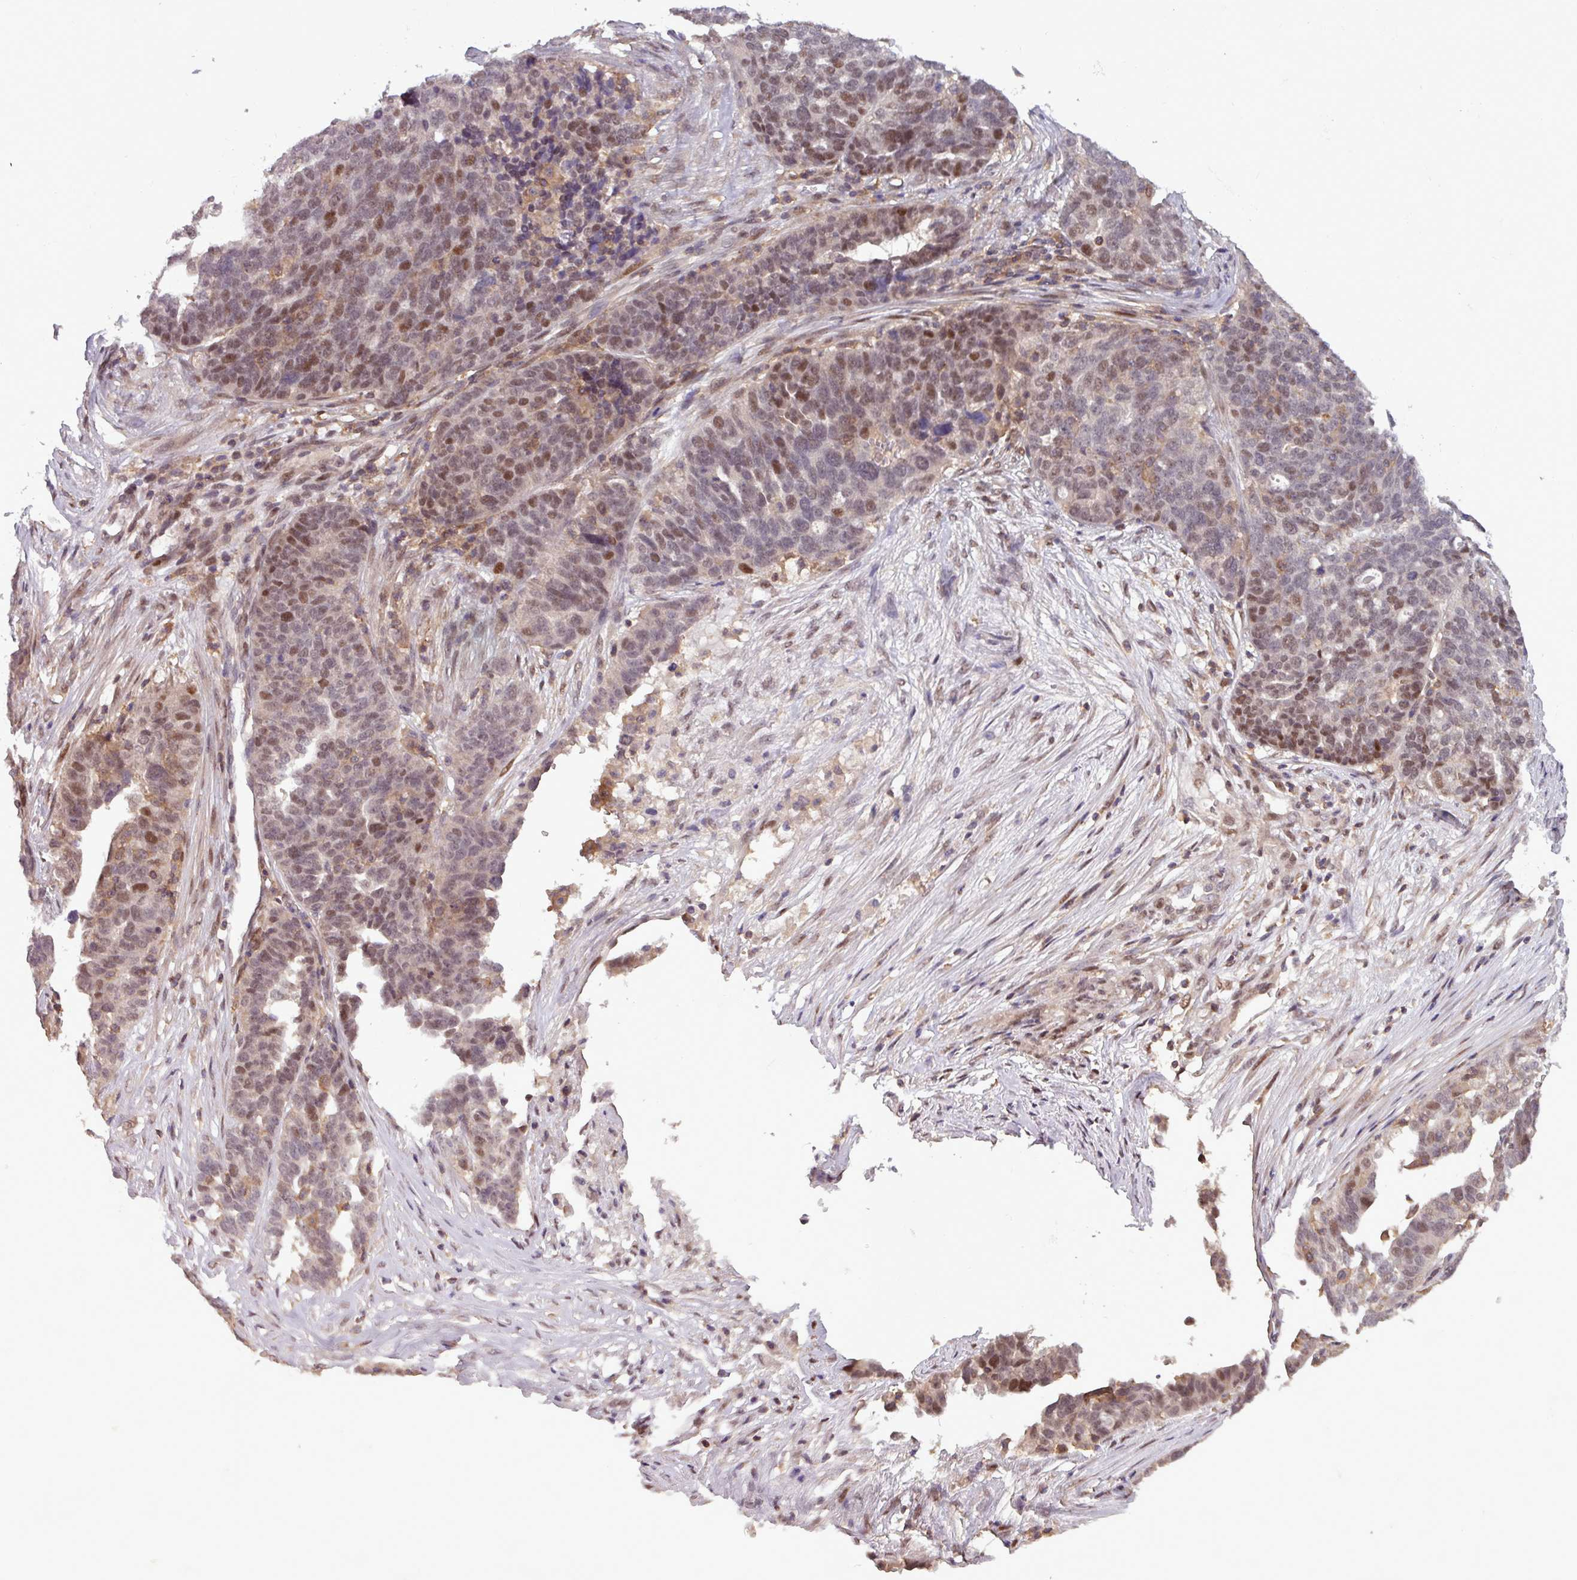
{"staining": {"intensity": "moderate", "quantity": "25%-75%", "location": "nuclear"}, "tissue": "ovarian cancer", "cell_type": "Tumor cells", "image_type": "cancer", "snomed": [{"axis": "morphology", "description": "Cystadenocarcinoma, serous, NOS"}, {"axis": "topography", "description": "Ovary"}], "caption": "Immunohistochemical staining of ovarian serous cystadenocarcinoma shows medium levels of moderate nuclear staining in approximately 25%-75% of tumor cells.", "gene": "PRRX1", "patient": {"sex": "female", "age": 59}}